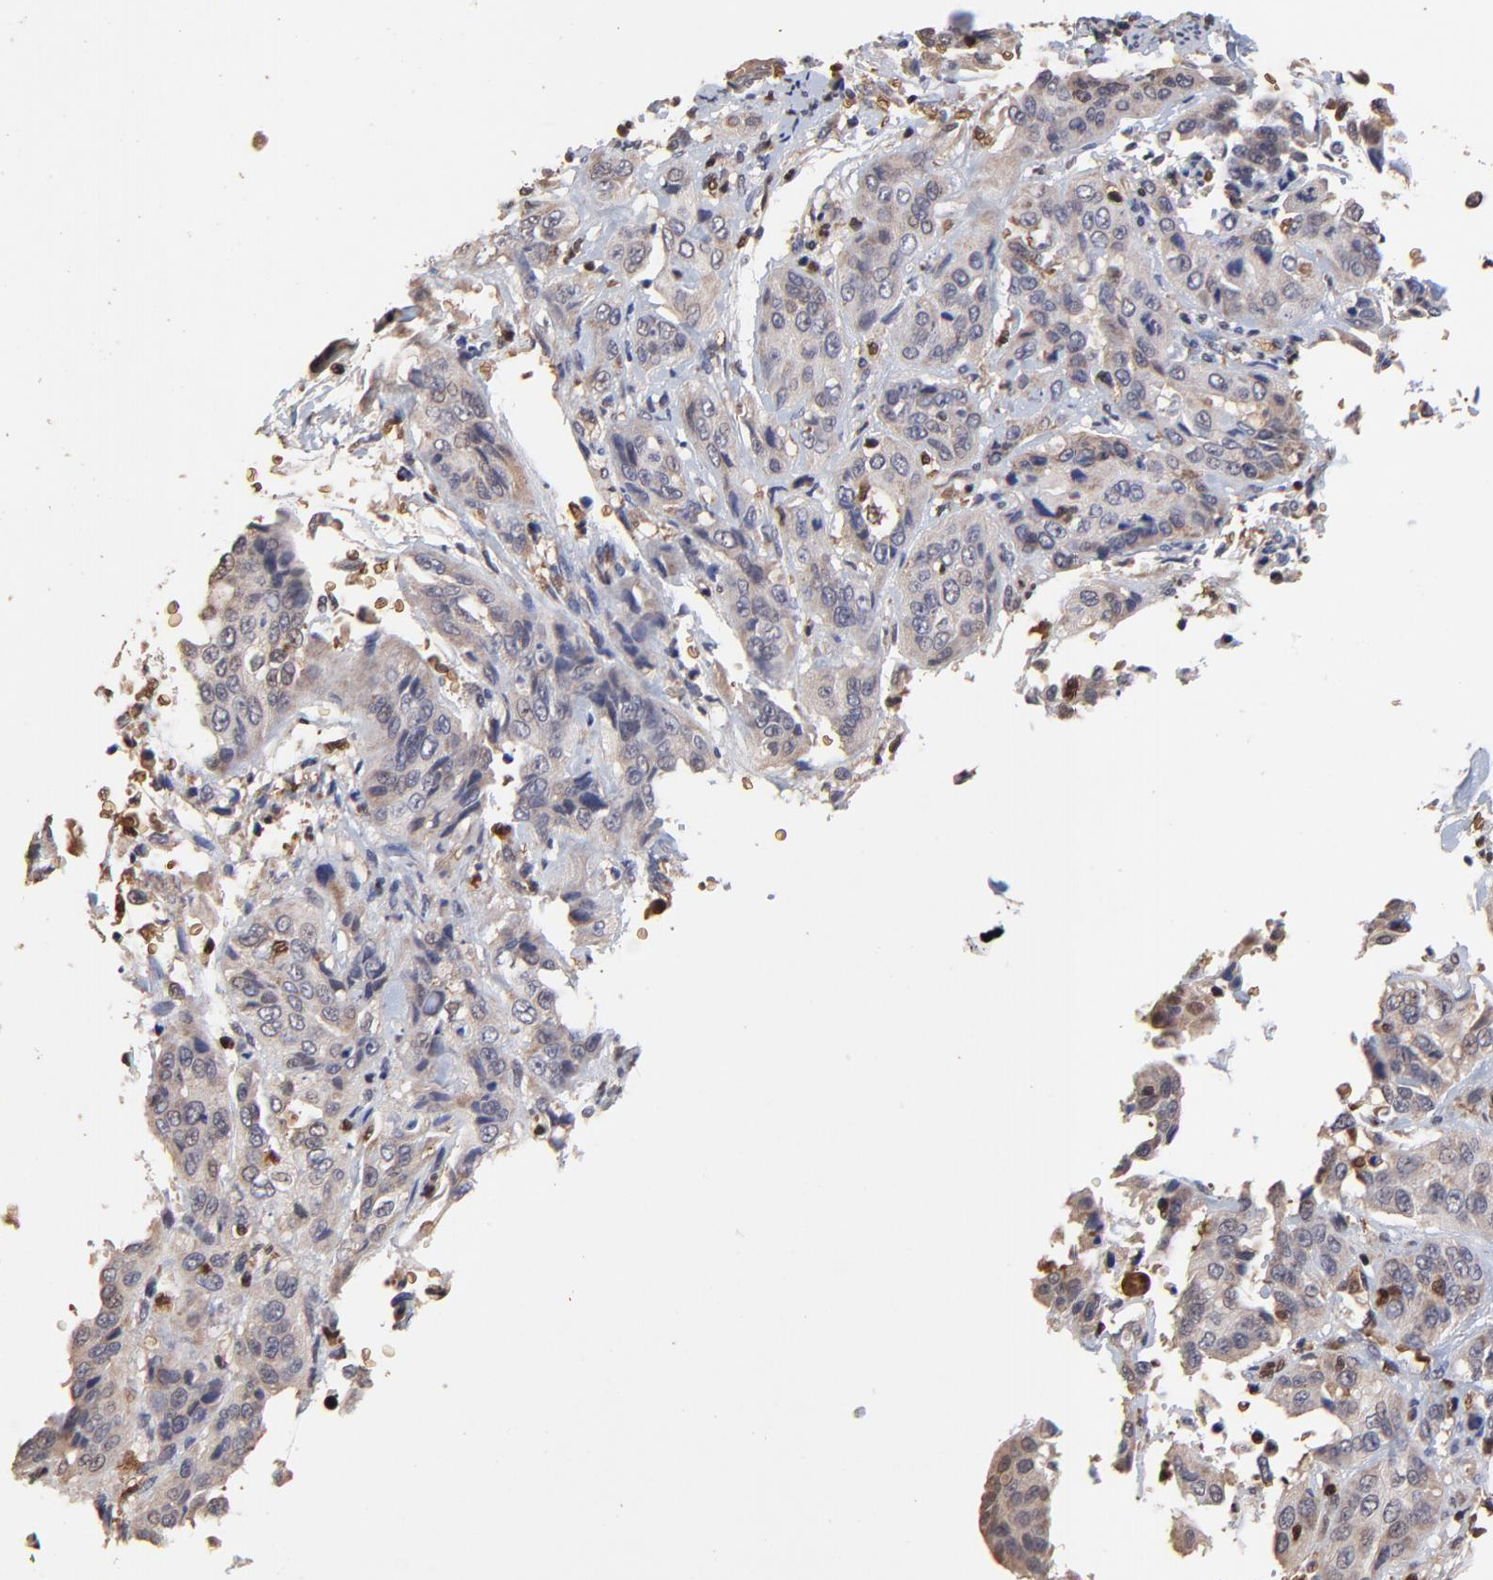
{"staining": {"intensity": "weak", "quantity": ">75%", "location": "cytoplasmic/membranous"}, "tissue": "cervical cancer", "cell_type": "Tumor cells", "image_type": "cancer", "snomed": [{"axis": "morphology", "description": "Squamous cell carcinoma, NOS"}, {"axis": "topography", "description": "Cervix"}], "caption": "Brown immunohistochemical staining in squamous cell carcinoma (cervical) exhibits weak cytoplasmic/membranous staining in approximately >75% of tumor cells.", "gene": "CASP1", "patient": {"sex": "female", "age": 41}}